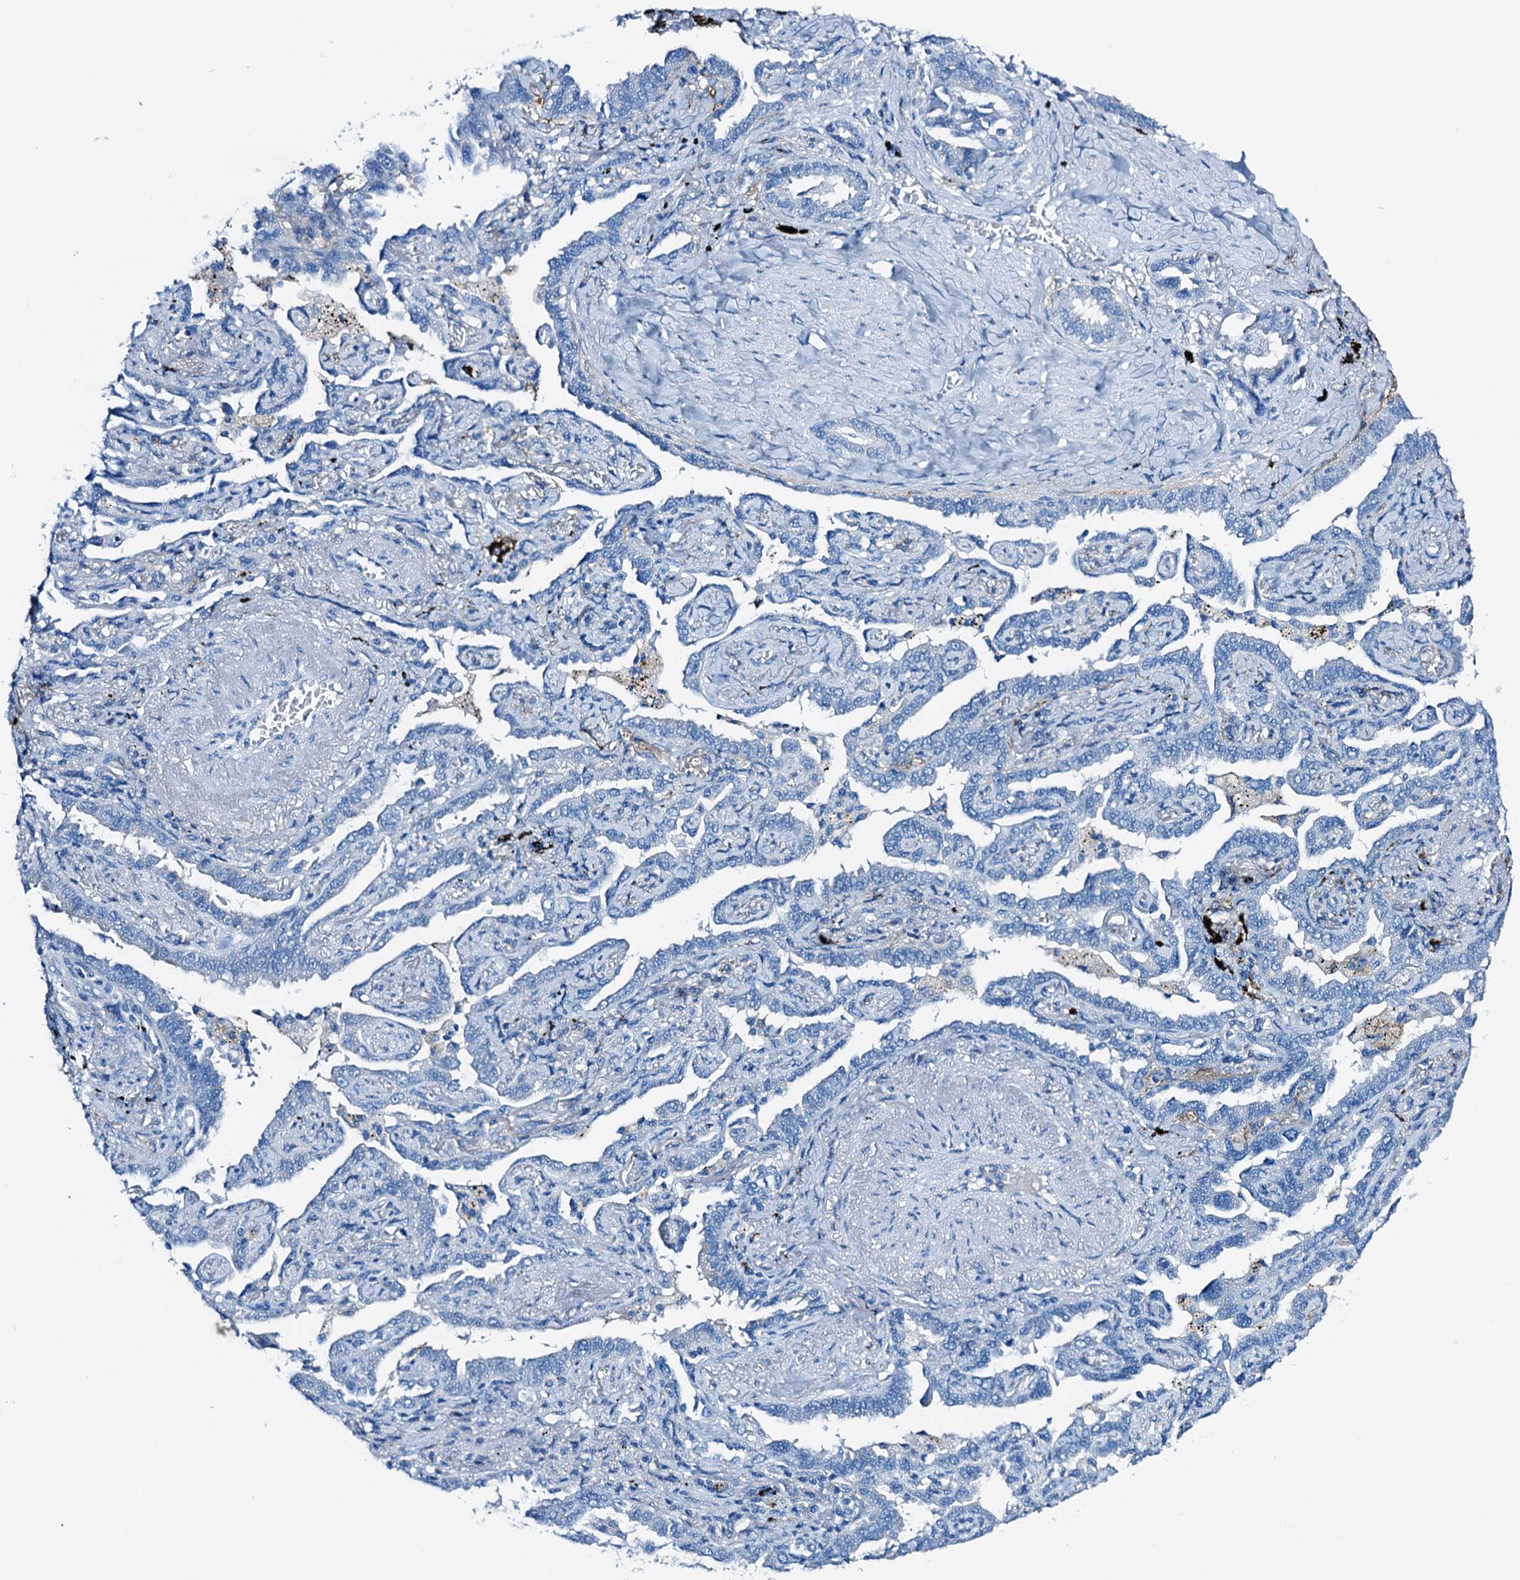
{"staining": {"intensity": "negative", "quantity": "none", "location": "none"}, "tissue": "lung cancer", "cell_type": "Tumor cells", "image_type": "cancer", "snomed": [{"axis": "morphology", "description": "Adenocarcinoma, NOS"}, {"axis": "topography", "description": "Lung"}], "caption": "Image shows no significant protein positivity in tumor cells of lung adenocarcinoma.", "gene": "C1QTNF4", "patient": {"sex": "male", "age": 67}}